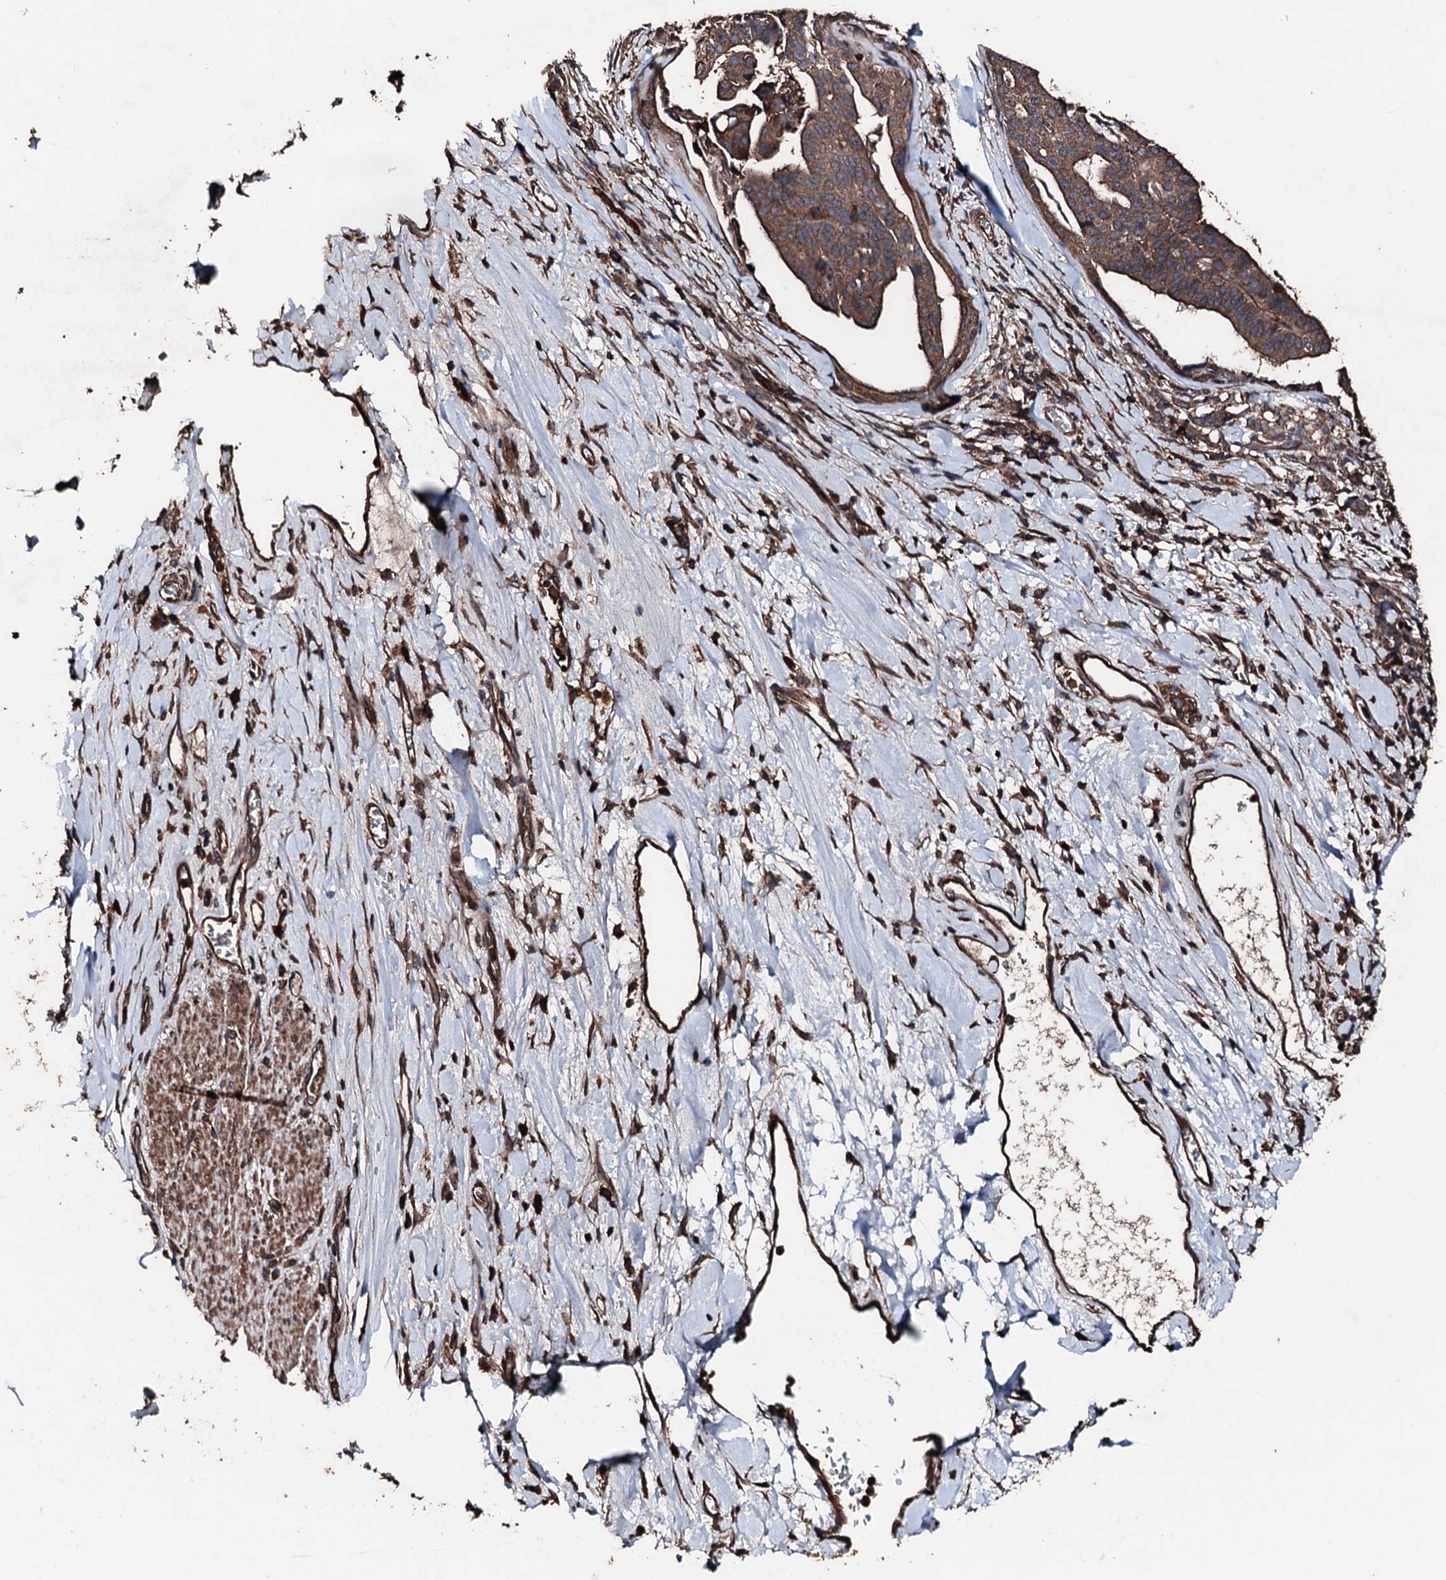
{"staining": {"intensity": "moderate", "quantity": ">75%", "location": "cytoplasmic/membranous"}, "tissue": "stomach cancer", "cell_type": "Tumor cells", "image_type": "cancer", "snomed": [{"axis": "morphology", "description": "Adenocarcinoma, NOS"}, {"axis": "topography", "description": "Stomach"}], "caption": "A histopathology image of stomach cancer (adenocarcinoma) stained for a protein displays moderate cytoplasmic/membranous brown staining in tumor cells. (Stains: DAB in brown, nuclei in blue, Microscopy: brightfield microscopy at high magnification).", "gene": "KIF18A", "patient": {"sex": "male", "age": 48}}